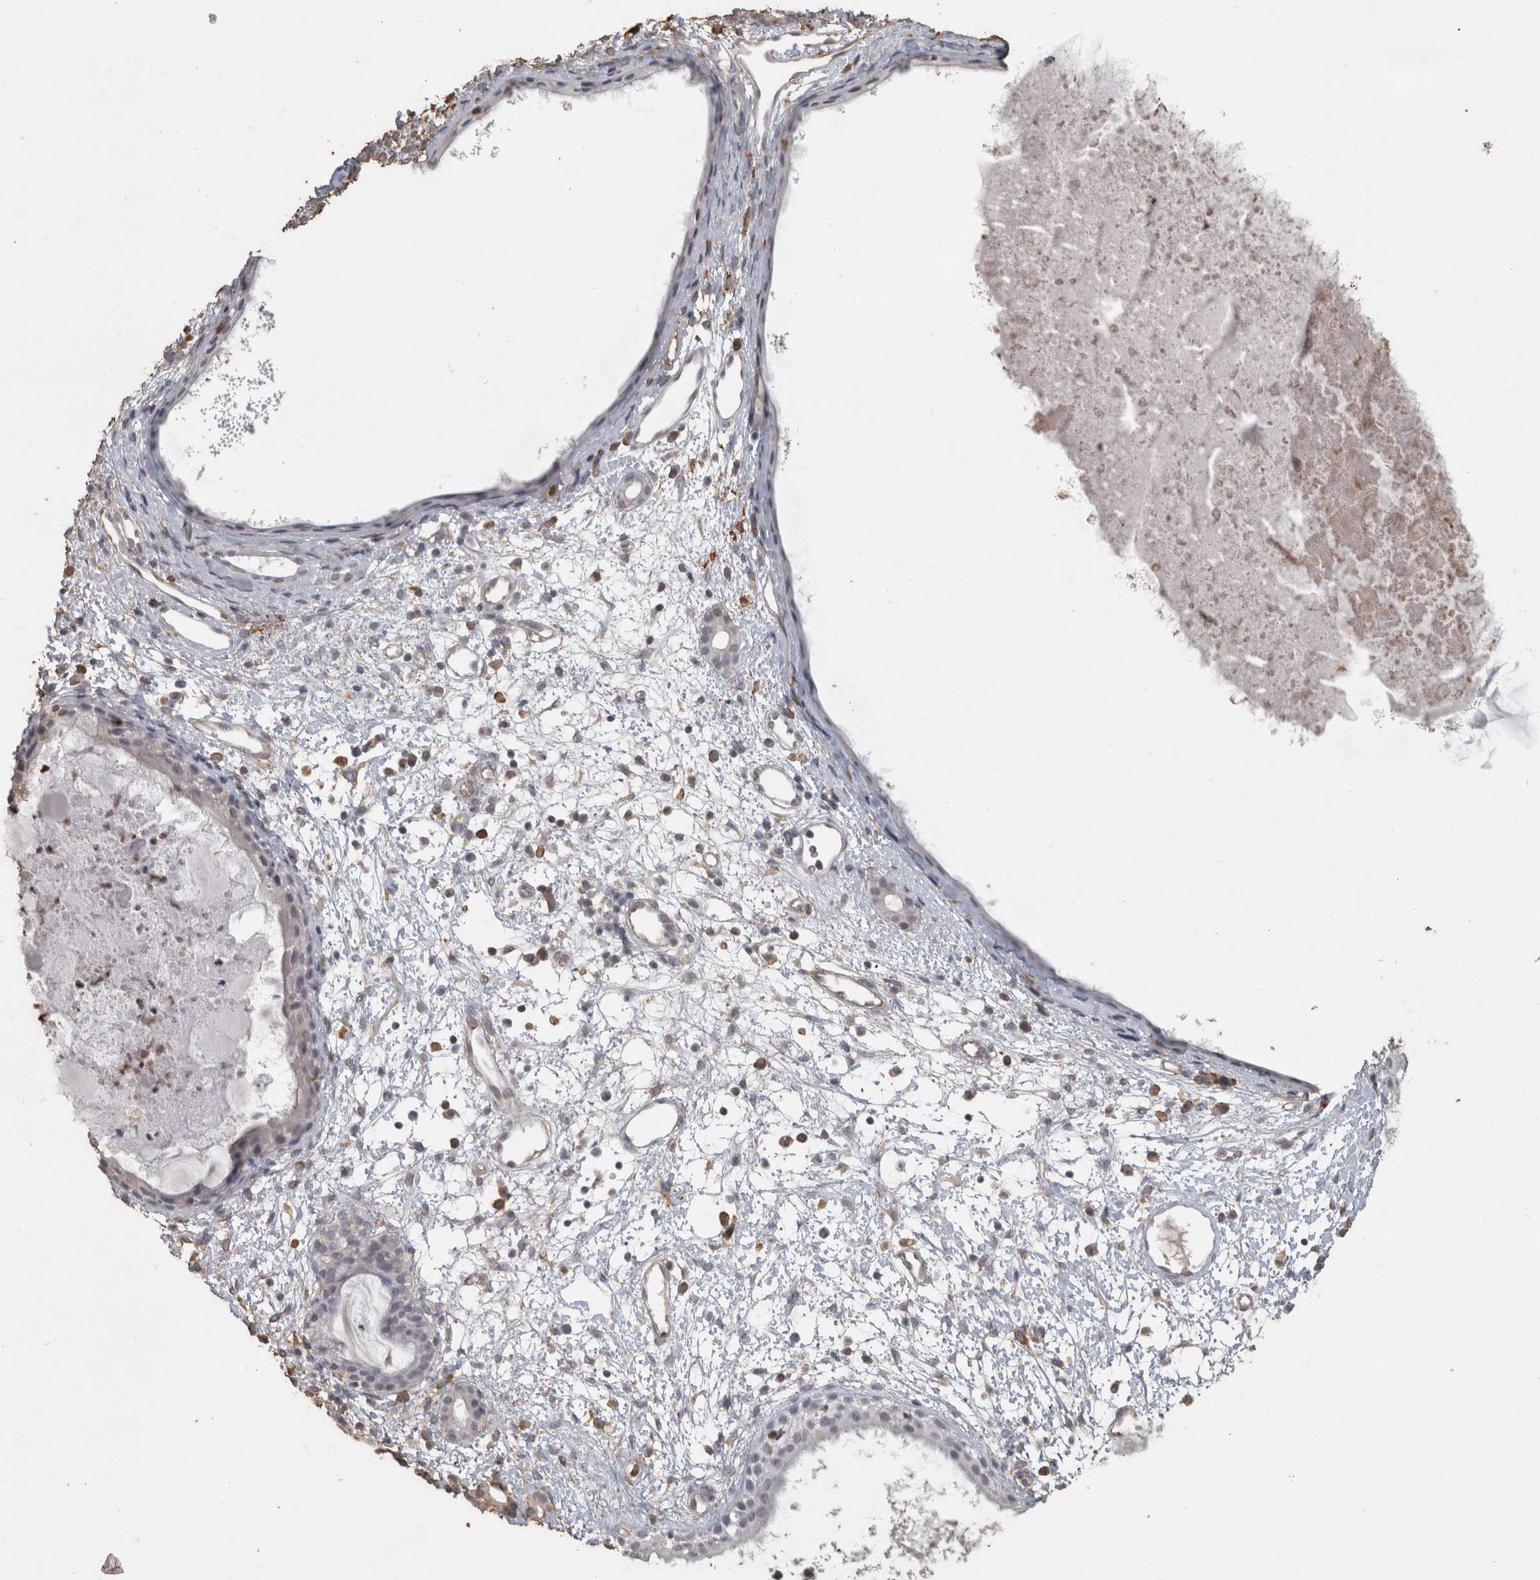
{"staining": {"intensity": "negative", "quantity": "none", "location": "none"}, "tissue": "nasopharynx", "cell_type": "Respiratory epithelial cells", "image_type": "normal", "snomed": [{"axis": "morphology", "description": "Normal tissue, NOS"}, {"axis": "topography", "description": "Nasopharynx"}], "caption": "Respiratory epithelial cells are negative for brown protein staining in unremarkable nasopharynx. (Brightfield microscopy of DAB immunohistochemistry (IHC) at high magnification).", "gene": "REPS2", "patient": {"sex": "male", "age": 22}}